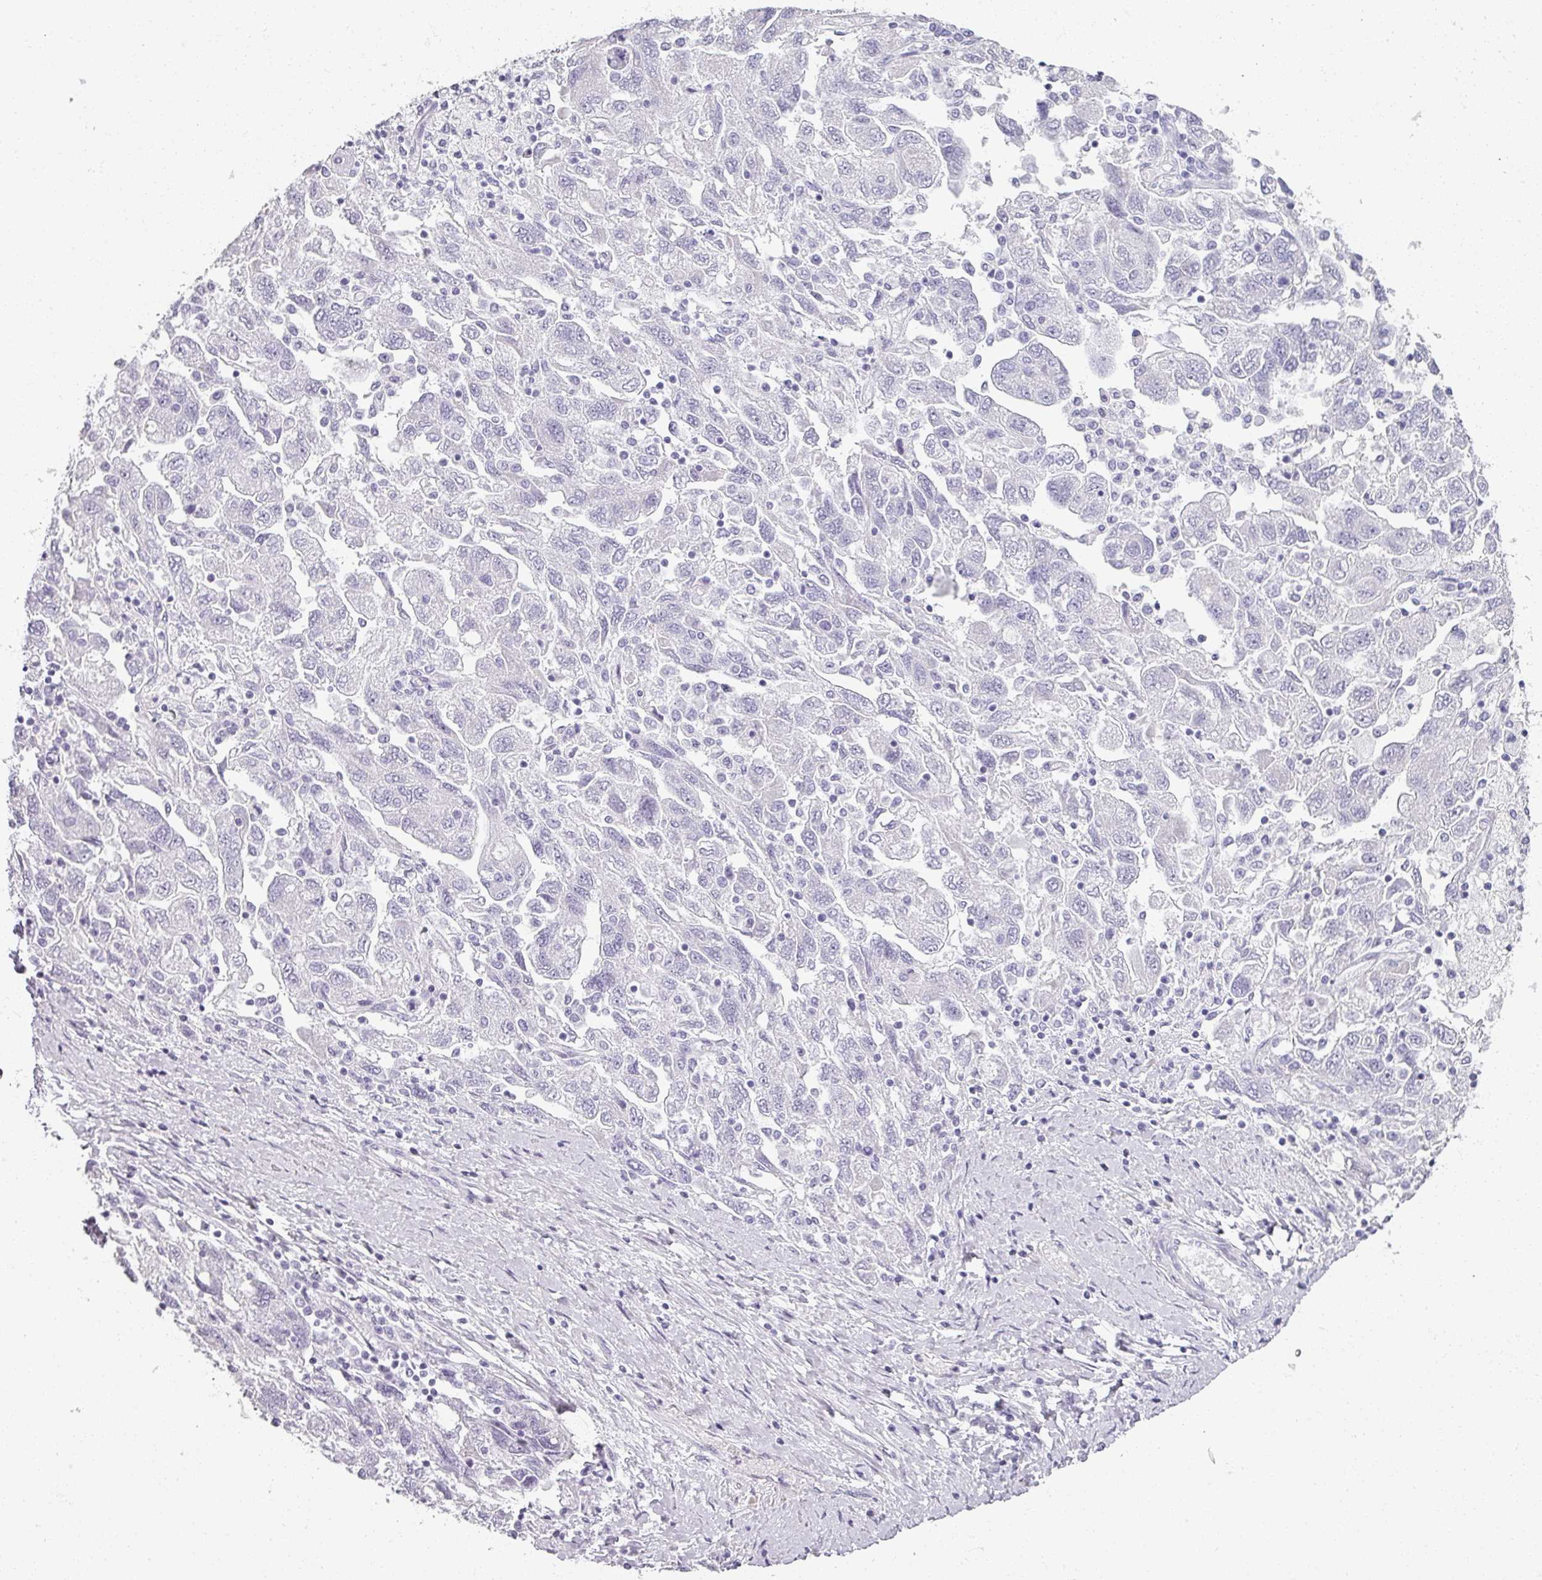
{"staining": {"intensity": "negative", "quantity": "none", "location": "none"}, "tissue": "ovarian cancer", "cell_type": "Tumor cells", "image_type": "cancer", "snomed": [{"axis": "morphology", "description": "Carcinoma, NOS"}, {"axis": "morphology", "description": "Cystadenocarcinoma, serous, NOS"}, {"axis": "topography", "description": "Ovary"}], "caption": "Tumor cells are negative for brown protein staining in ovarian cancer (serous cystadenocarcinoma).", "gene": "REG3G", "patient": {"sex": "female", "age": 69}}